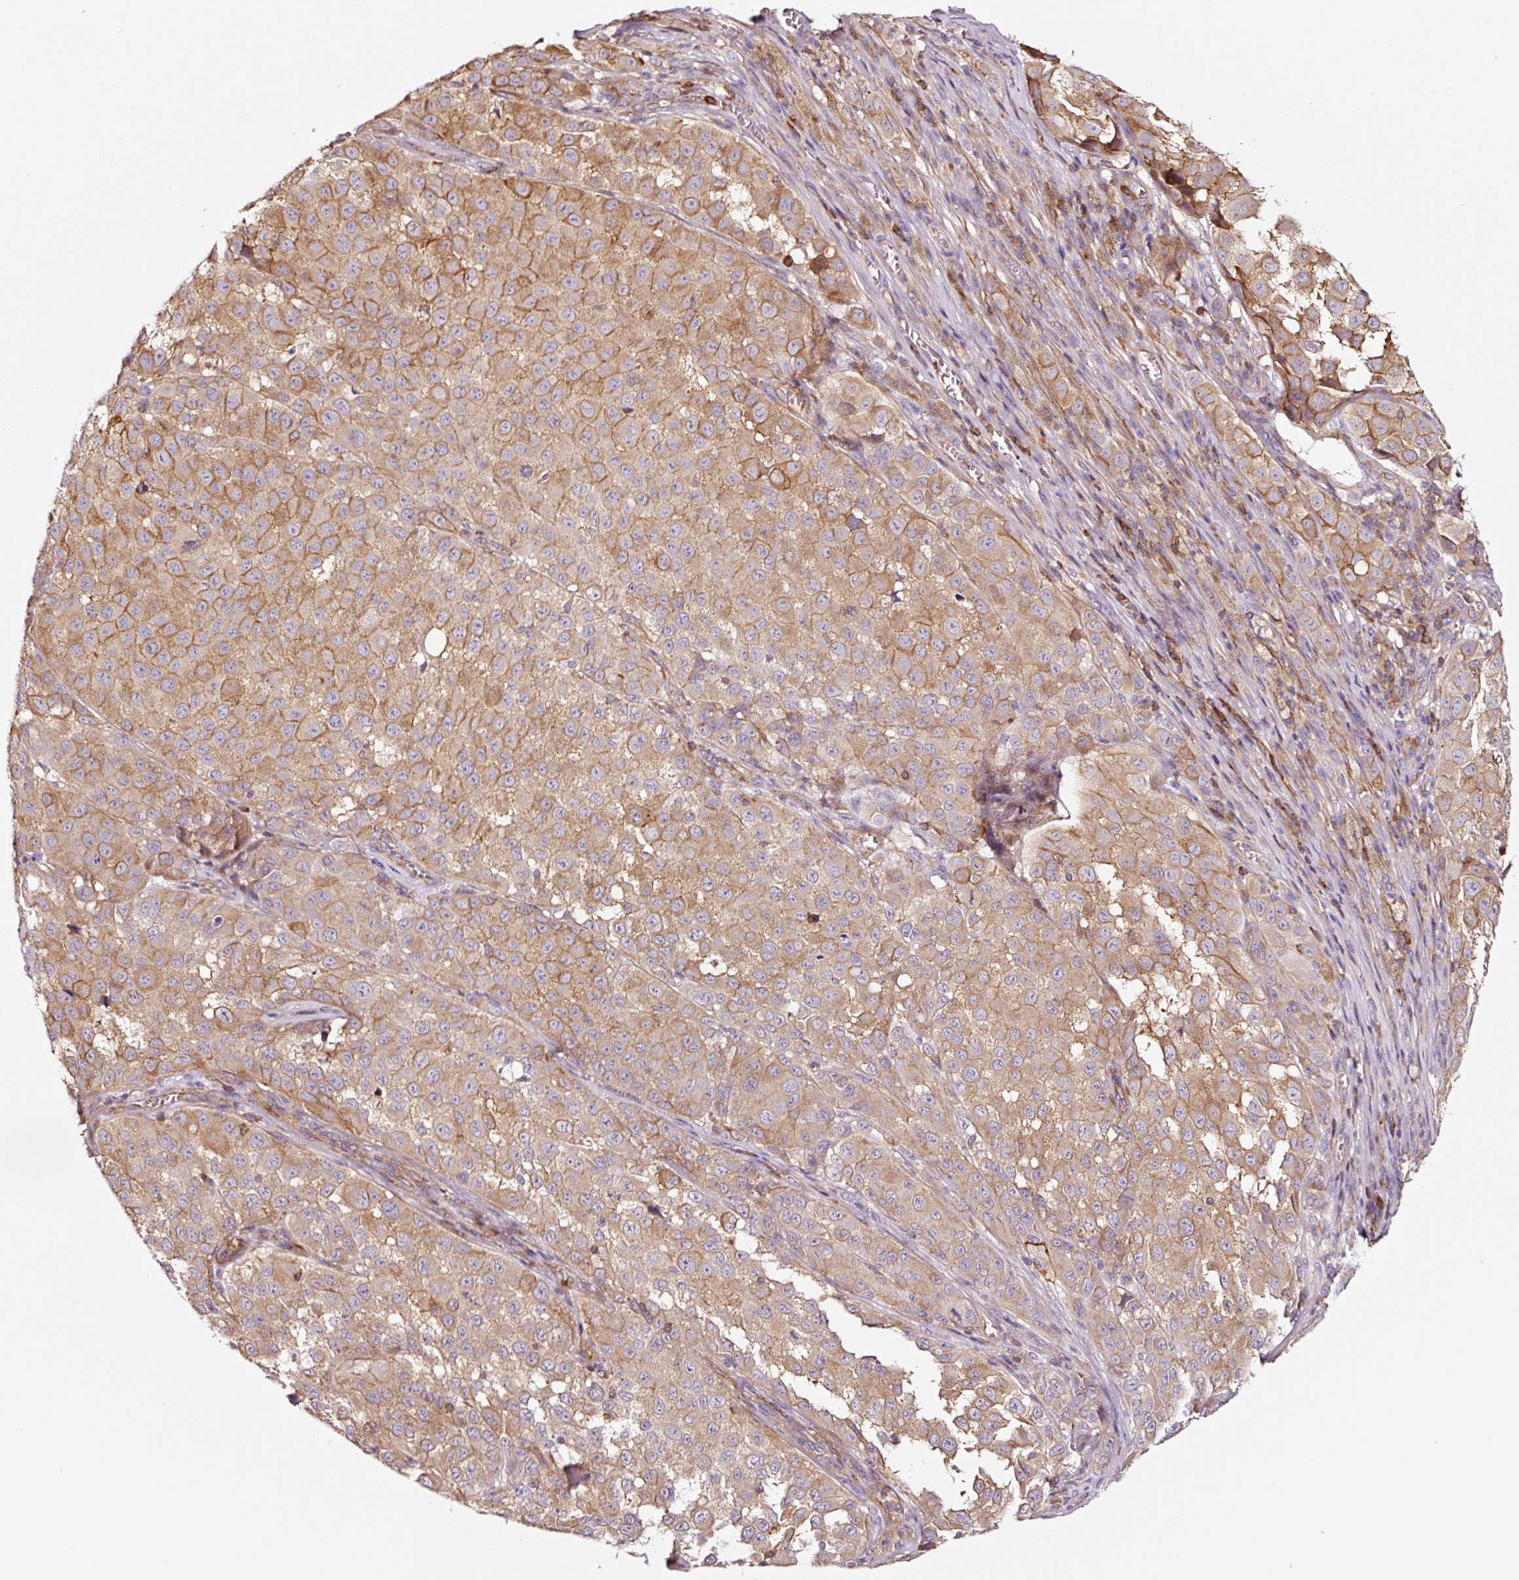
{"staining": {"intensity": "moderate", "quantity": ">75%", "location": "cytoplasmic/membranous"}, "tissue": "melanoma", "cell_type": "Tumor cells", "image_type": "cancer", "snomed": [{"axis": "morphology", "description": "Malignant melanoma, NOS"}, {"axis": "topography", "description": "Skin"}], "caption": "Melanoma stained with a protein marker exhibits moderate staining in tumor cells.", "gene": "ADD3", "patient": {"sex": "male", "age": 64}}